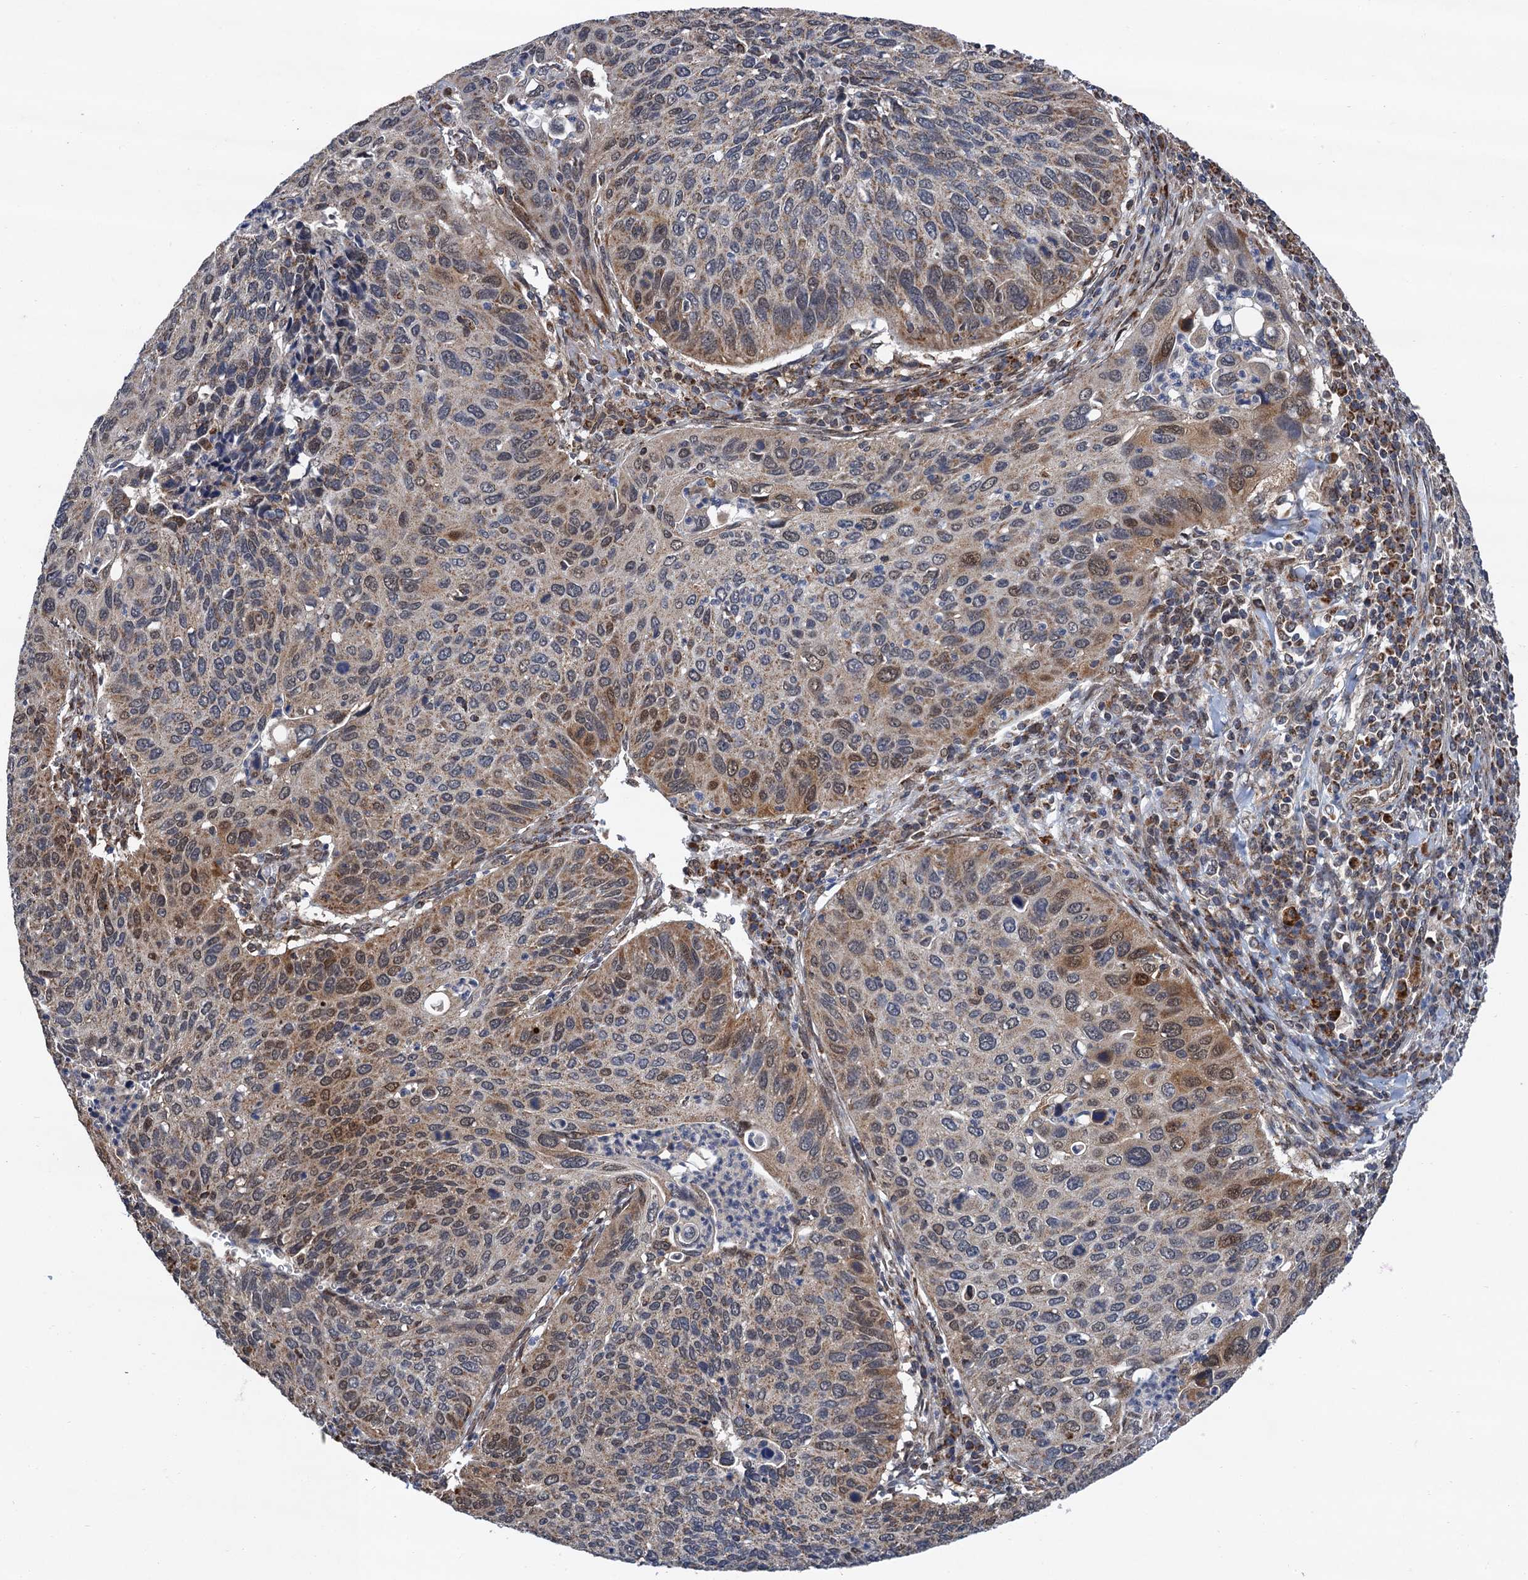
{"staining": {"intensity": "moderate", "quantity": "<25%", "location": "cytoplasmic/membranous,nuclear"}, "tissue": "cervical cancer", "cell_type": "Tumor cells", "image_type": "cancer", "snomed": [{"axis": "morphology", "description": "Squamous cell carcinoma, NOS"}, {"axis": "topography", "description": "Cervix"}], "caption": "Cervical cancer tissue shows moderate cytoplasmic/membranous and nuclear positivity in about <25% of tumor cells, visualized by immunohistochemistry.", "gene": "CMPK2", "patient": {"sex": "female", "age": 38}}